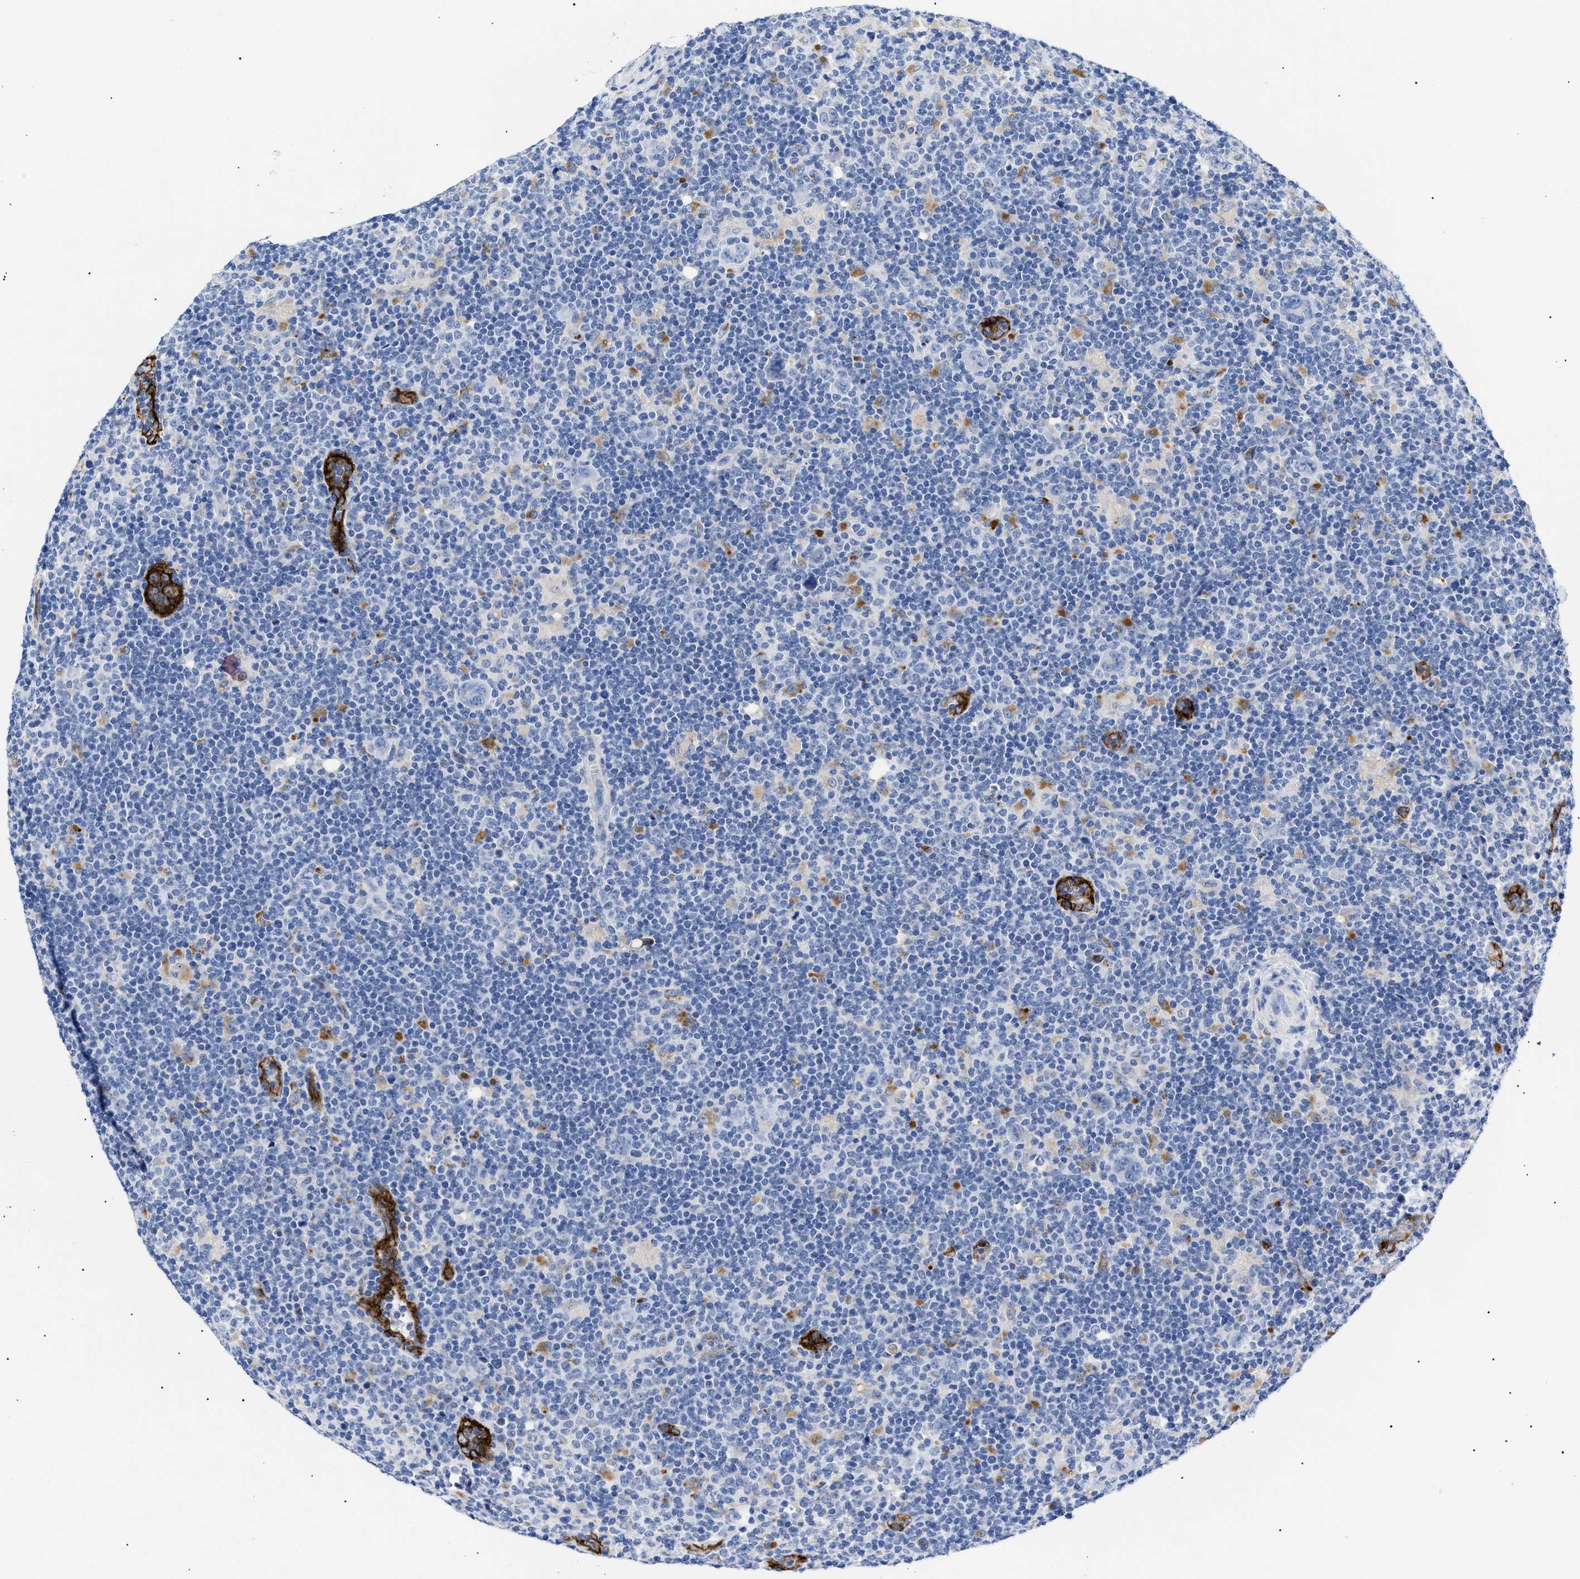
{"staining": {"intensity": "negative", "quantity": "none", "location": "none"}, "tissue": "lymphoma", "cell_type": "Tumor cells", "image_type": "cancer", "snomed": [{"axis": "morphology", "description": "Hodgkin's disease, NOS"}, {"axis": "topography", "description": "Lymph node"}], "caption": "Tumor cells show no significant protein positivity in Hodgkin's disease.", "gene": "ACKR1", "patient": {"sex": "female", "age": 57}}